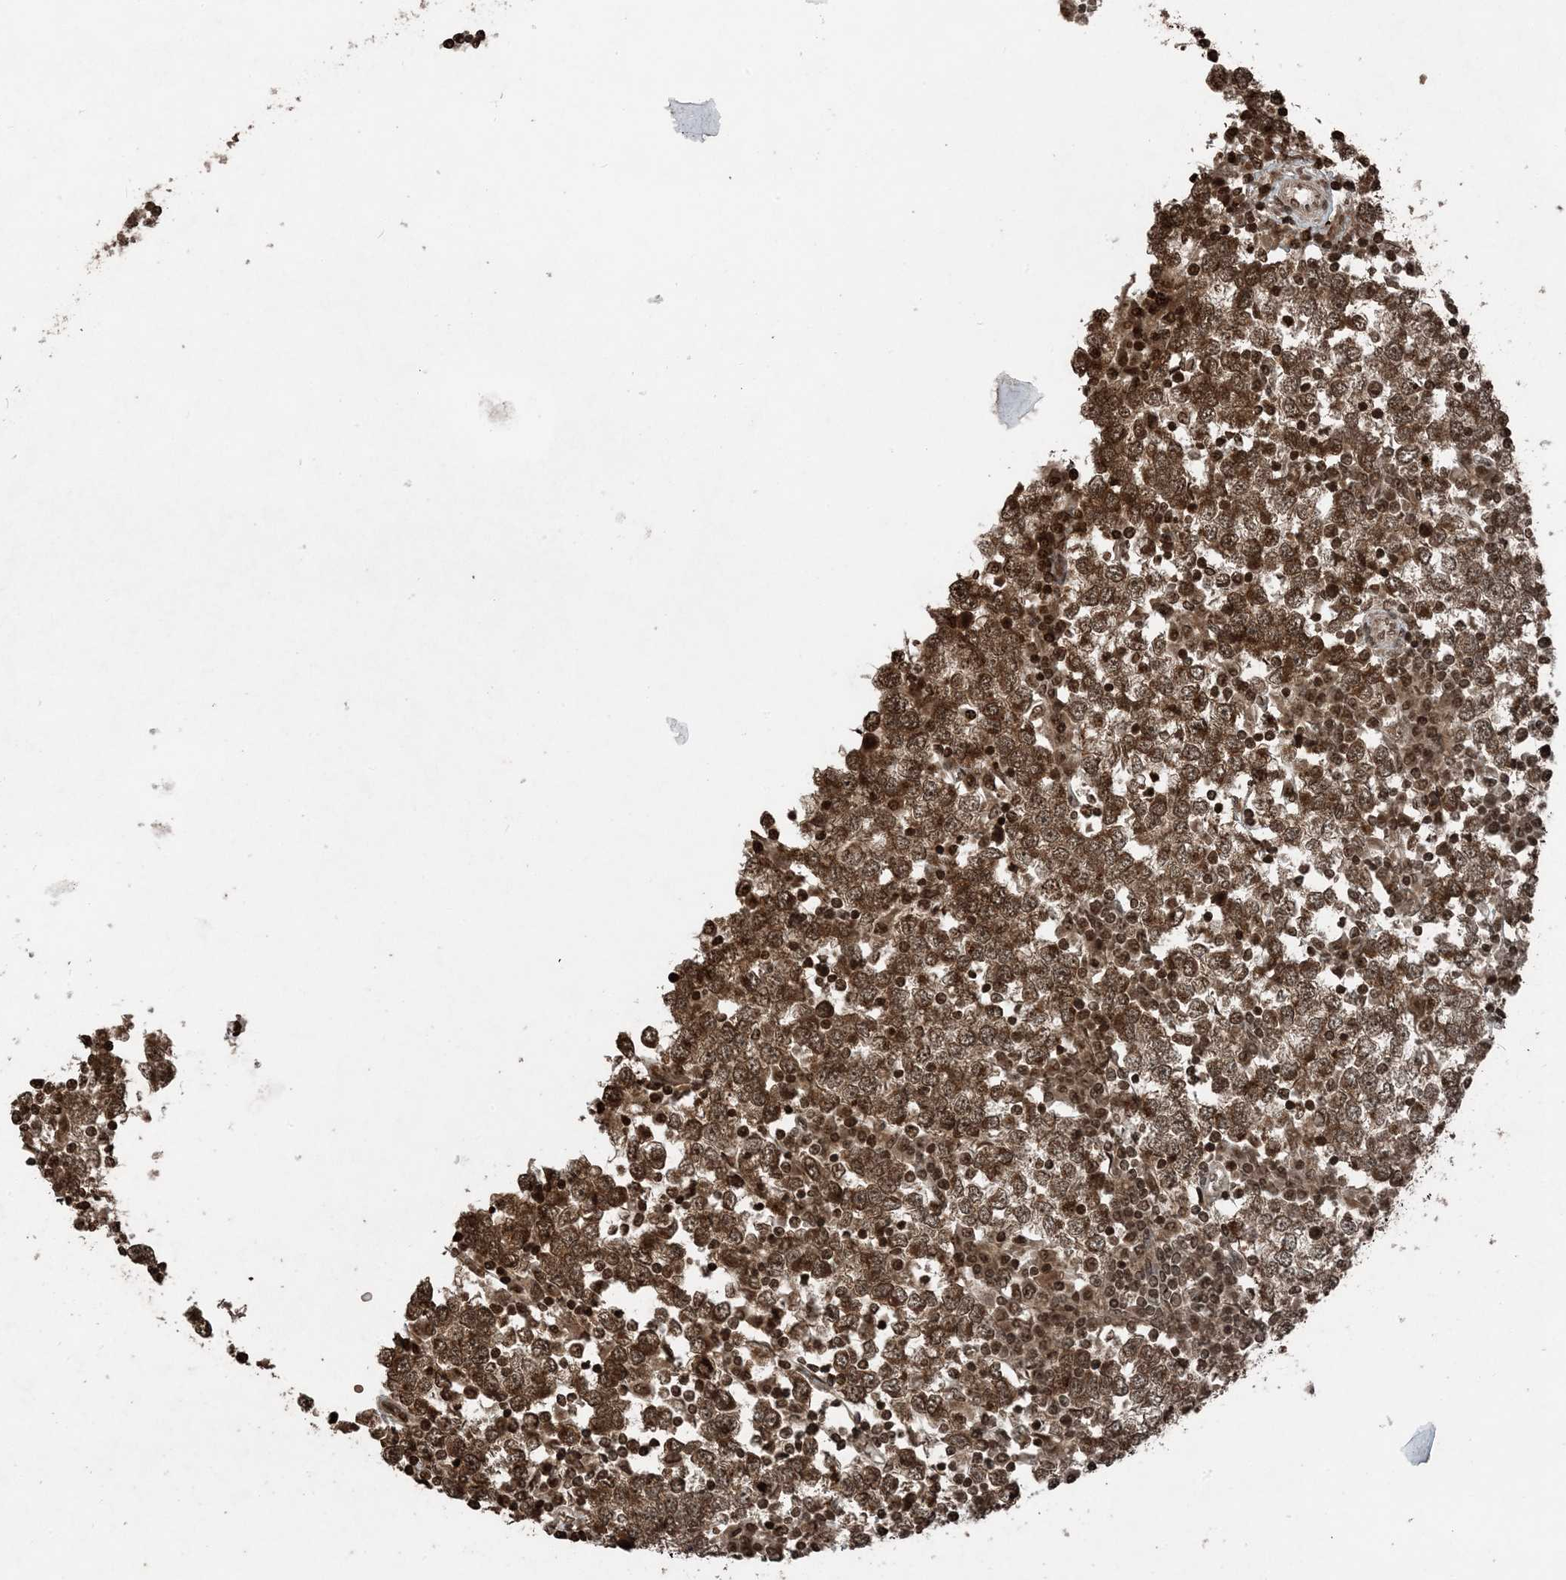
{"staining": {"intensity": "moderate", "quantity": ">75%", "location": "cytoplasmic/membranous,nuclear"}, "tissue": "testis cancer", "cell_type": "Tumor cells", "image_type": "cancer", "snomed": [{"axis": "morphology", "description": "Seminoma, NOS"}, {"axis": "topography", "description": "Testis"}], "caption": "Testis cancer (seminoma) tissue shows moderate cytoplasmic/membranous and nuclear positivity in about >75% of tumor cells, visualized by immunohistochemistry. (brown staining indicates protein expression, while blue staining denotes nuclei).", "gene": "ZFAND2B", "patient": {"sex": "male", "age": 65}}